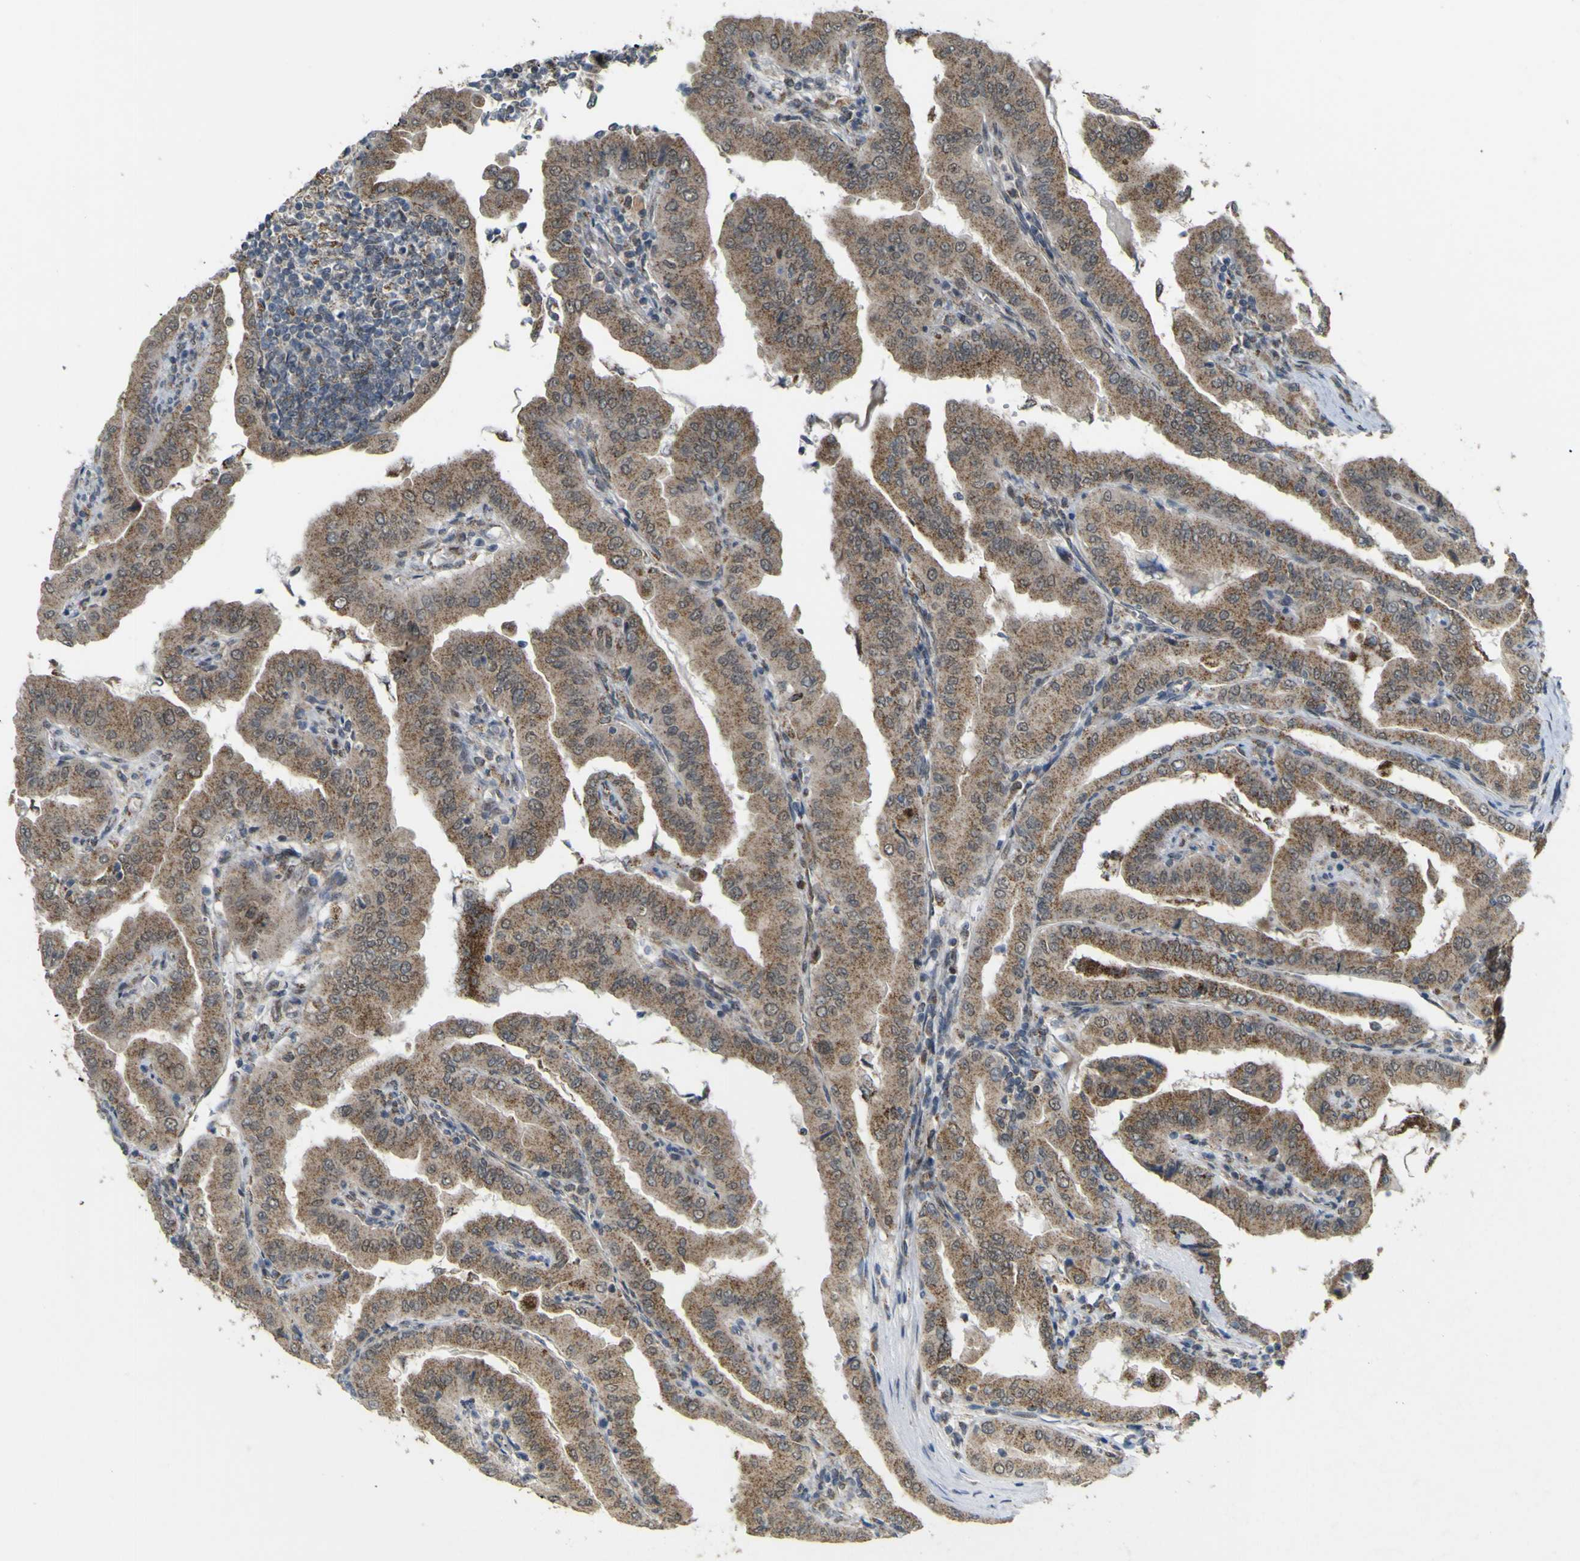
{"staining": {"intensity": "moderate", "quantity": ">75%", "location": "cytoplasmic/membranous"}, "tissue": "thyroid cancer", "cell_type": "Tumor cells", "image_type": "cancer", "snomed": [{"axis": "morphology", "description": "Papillary adenocarcinoma, NOS"}, {"axis": "topography", "description": "Thyroid gland"}], "caption": "Papillary adenocarcinoma (thyroid) tissue displays moderate cytoplasmic/membranous staining in about >75% of tumor cells, visualized by immunohistochemistry.", "gene": "ACBD5", "patient": {"sex": "male", "age": 33}}